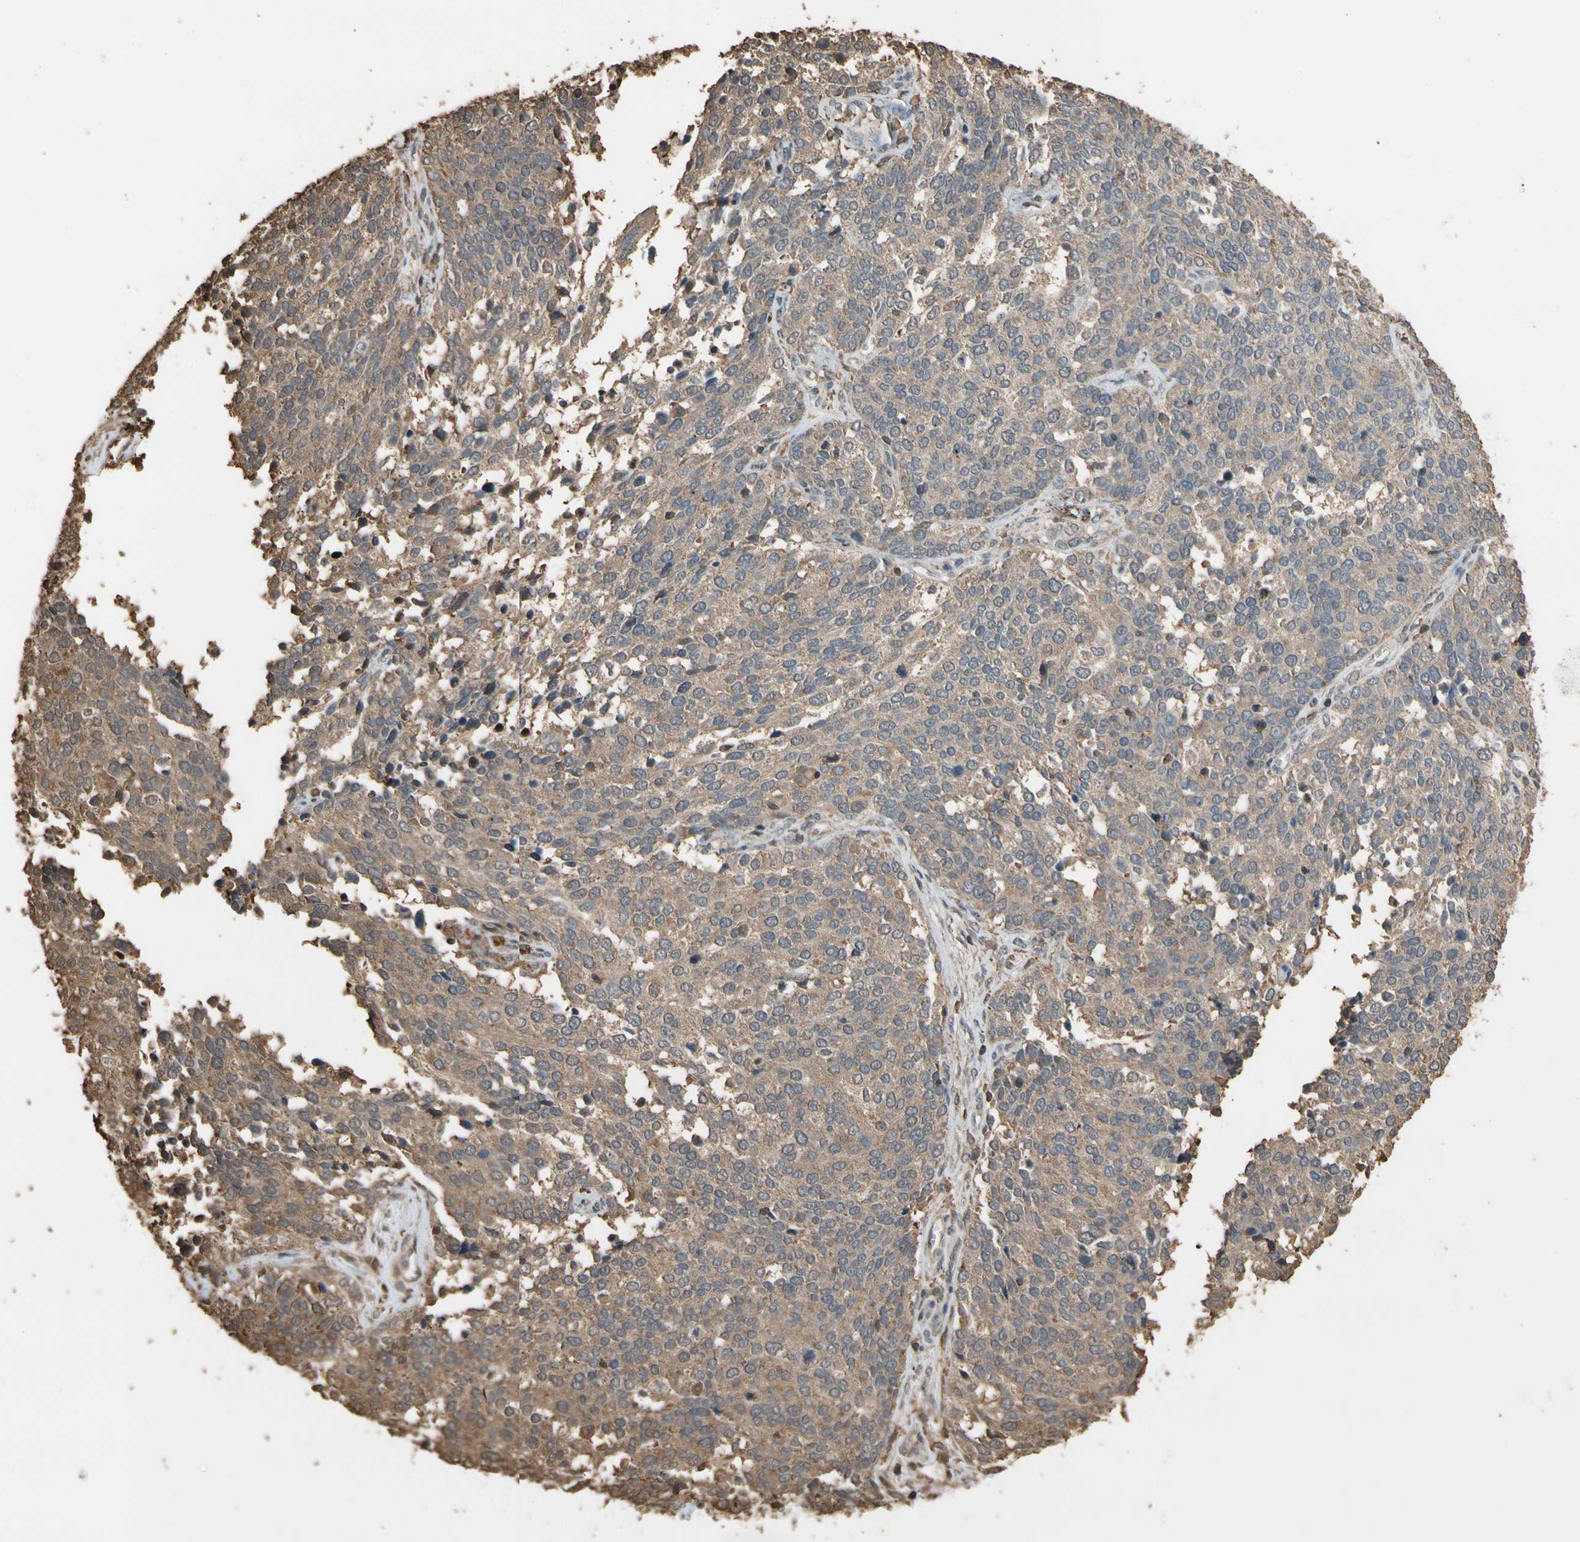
{"staining": {"intensity": "weak", "quantity": ">75%", "location": "cytoplasmic/membranous"}, "tissue": "ovarian cancer", "cell_type": "Tumor cells", "image_type": "cancer", "snomed": [{"axis": "morphology", "description": "Cystadenocarcinoma, serous, NOS"}, {"axis": "topography", "description": "Ovary"}], "caption": "There is low levels of weak cytoplasmic/membranous staining in tumor cells of ovarian cancer (serous cystadenocarcinoma), as demonstrated by immunohistochemical staining (brown color).", "gene": "TNFSF13B", "patient": {"sex": "female", "age": 44}}